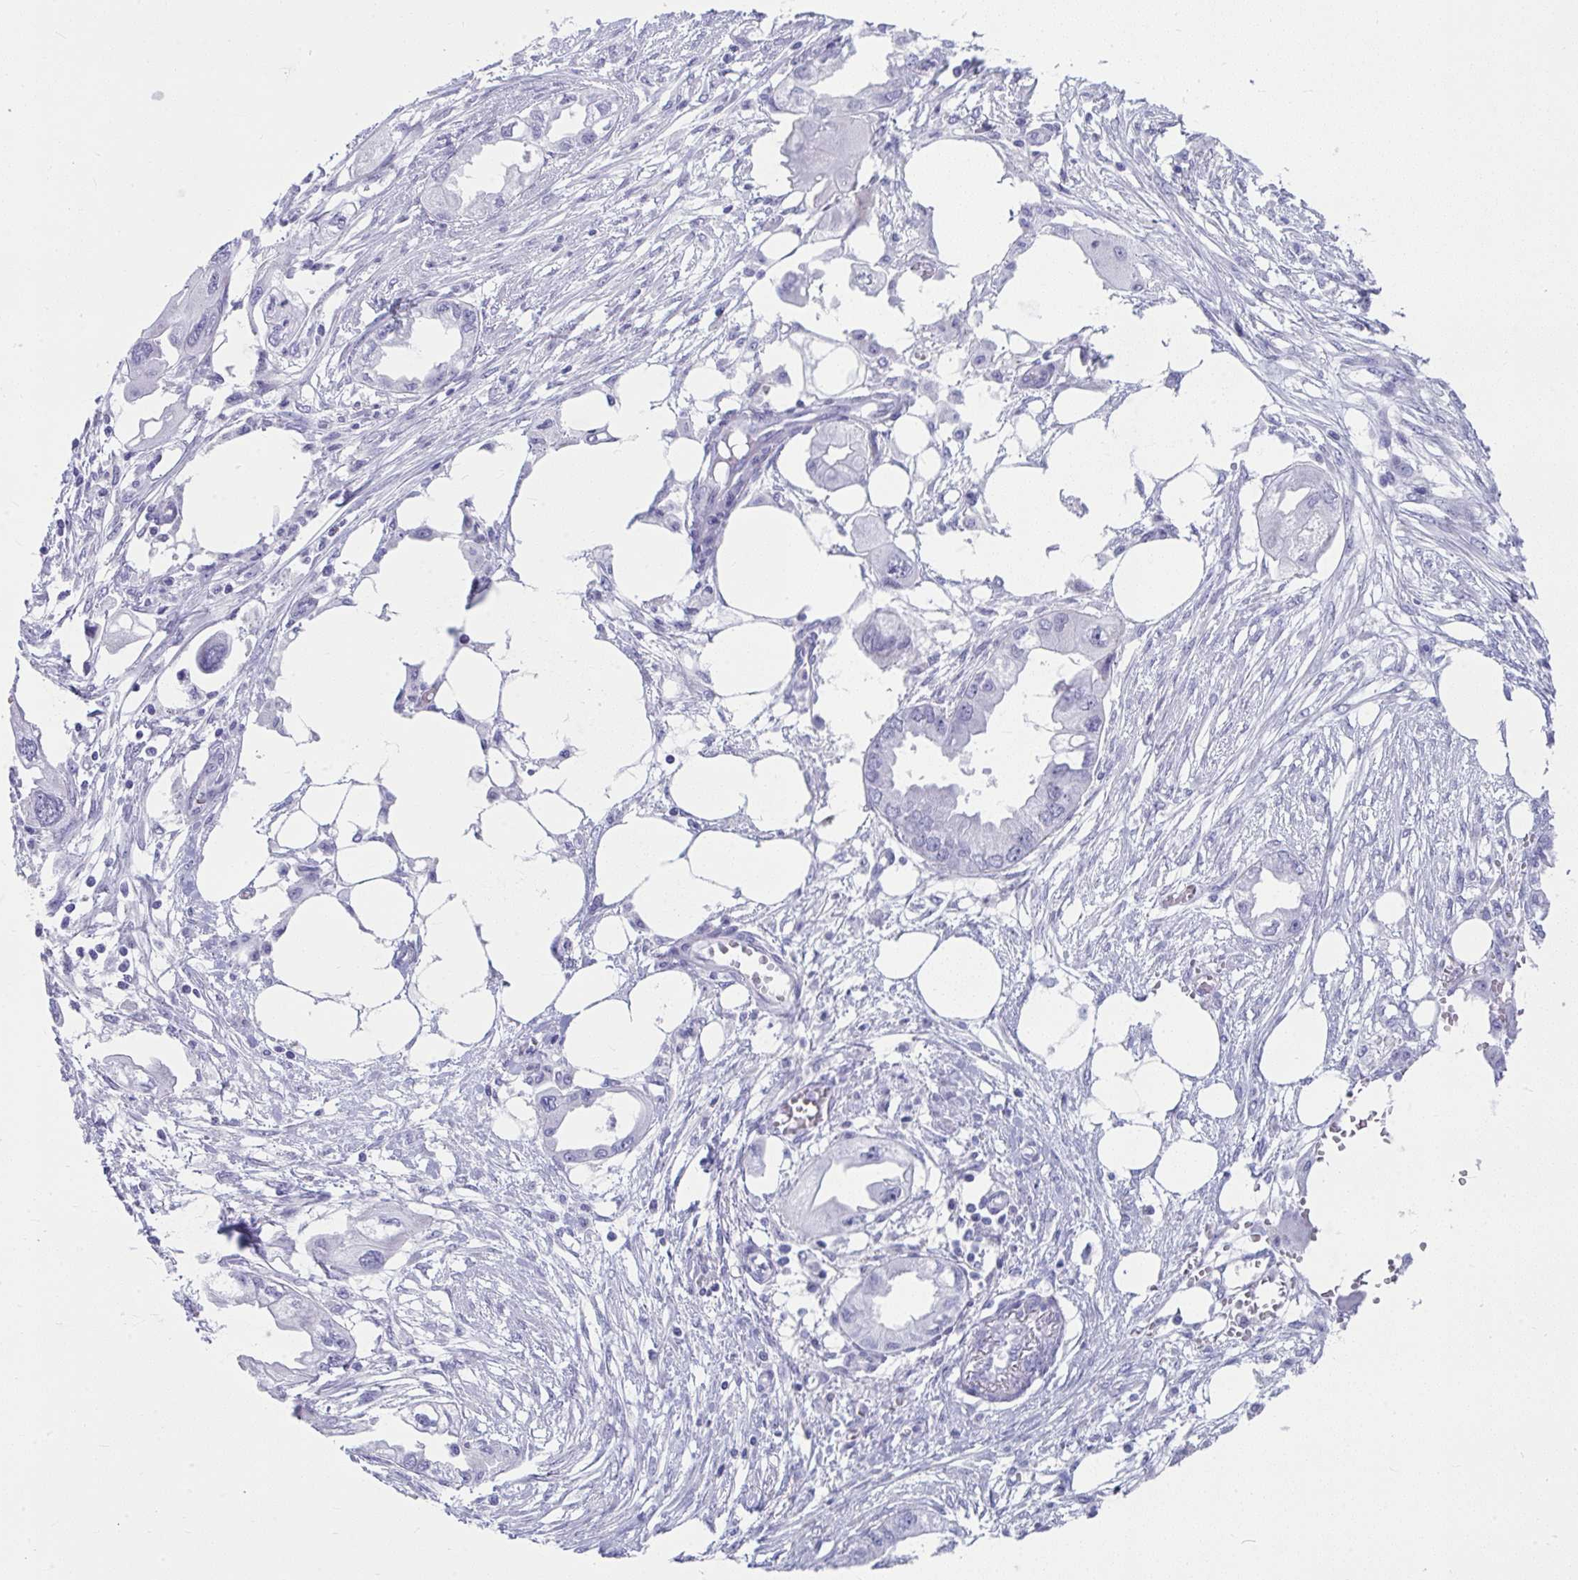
{"staining": {"intensity": "negative", "quantity": "none", "location": "none"}, "tissue": "endometrial cancer", "cell_type": "Tumor cells", "image_type": "cancer", "snomed": [{"axis": "morphology", "description": "Adenocarcinoma, NOS"}, {"axis": "morphology", "description": "Adenocarcinoma, metastatic, NOS"}, {"axis": "topography", "description": "Adipose tissue"}, {"axis": "topography", "description": "Endometrium"}], "caption": "An image of human adenocarcinoma (endometrial) is negative for staining in tumor cells. (Brightfield microscopy of DAB (3,3'-diaminobenzidine) immunohistochemistry (IHC) at high magnification).", "gene": "ISL1", "patient": {"sex": "female", "age": 67}}